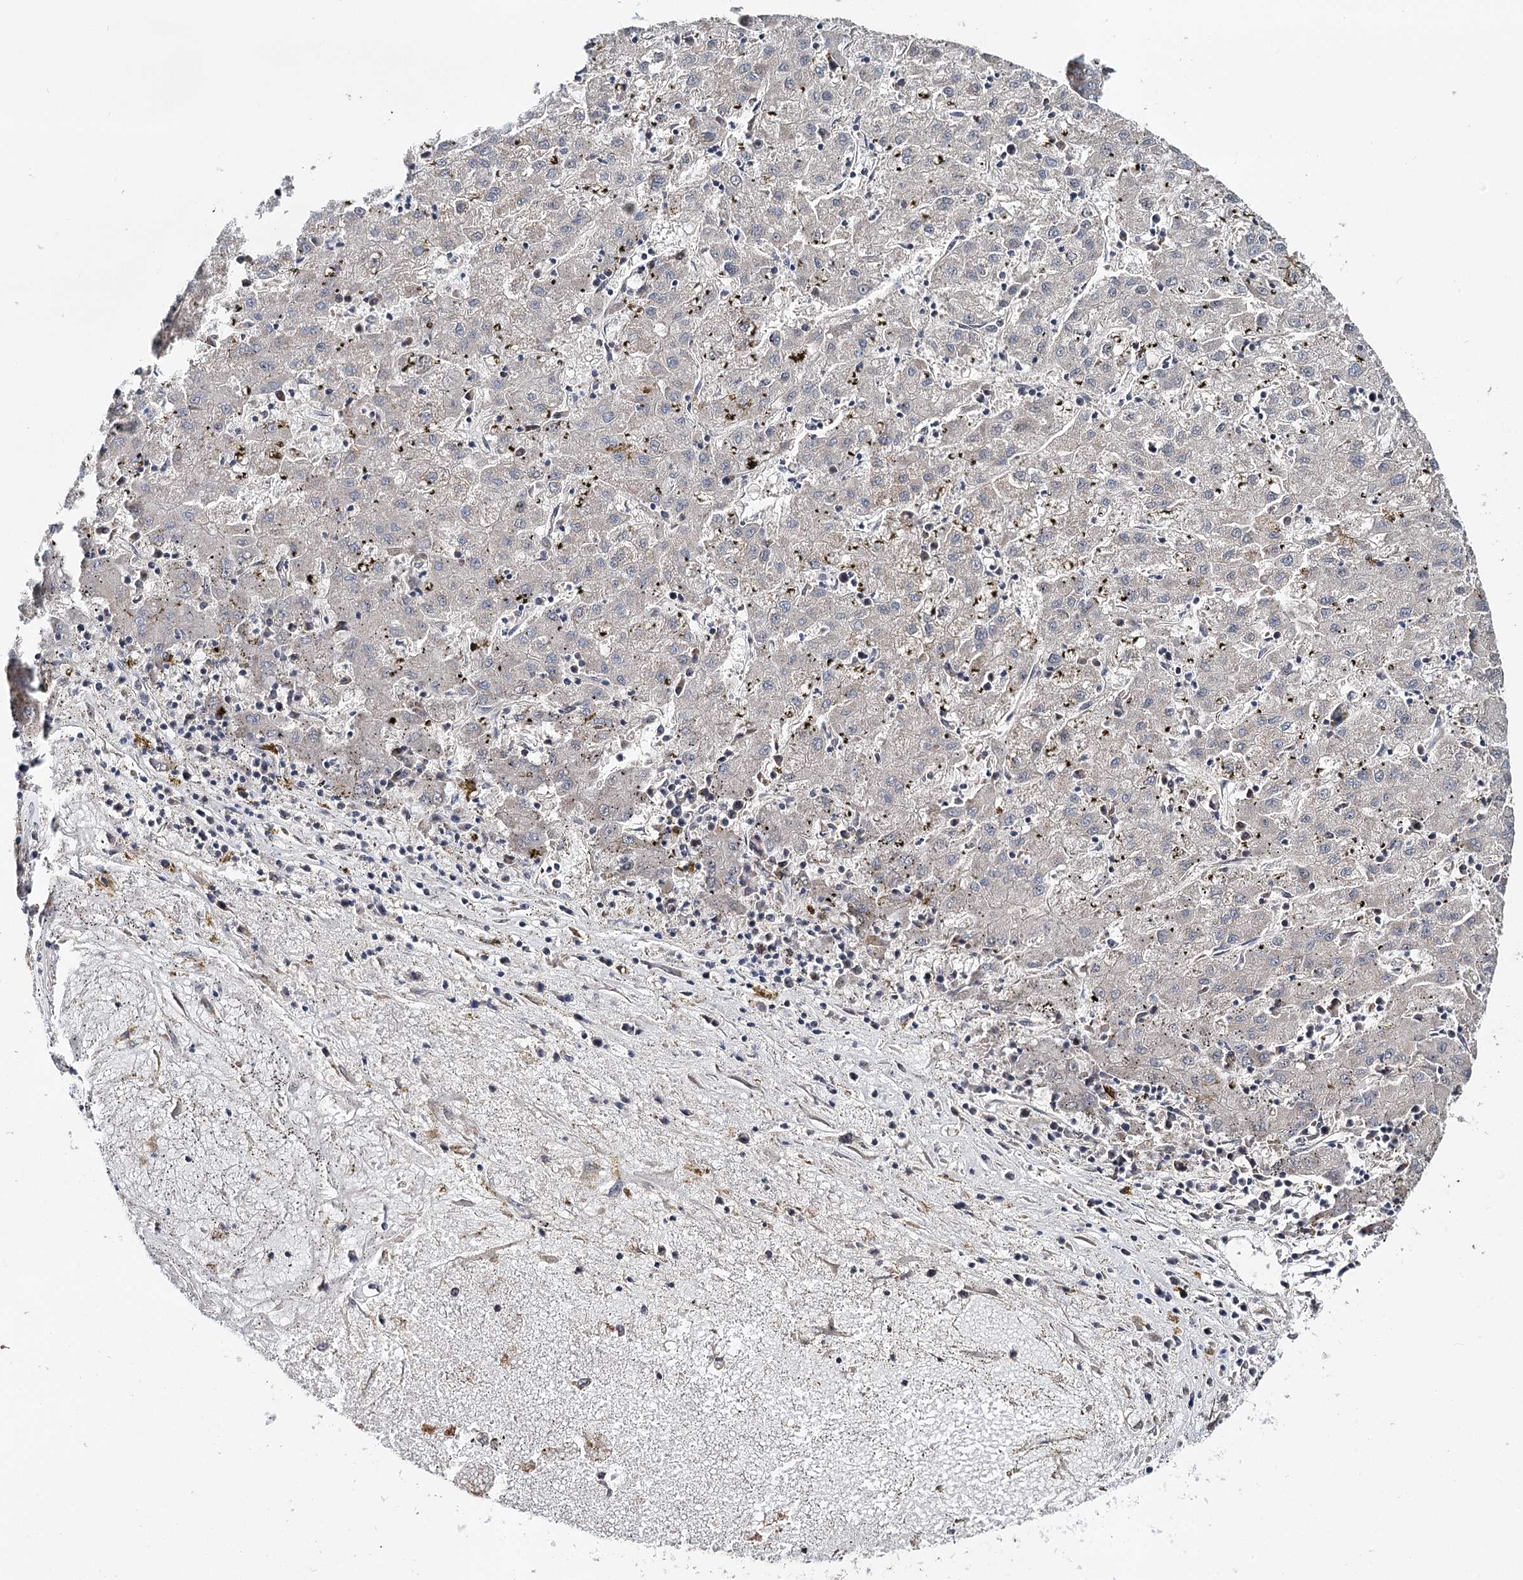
{"staining": {"intensity": "negative", "quantity": "none", "location": "none"}, "tissue": "liver cancer", "cell_type": "Tumor cells", "image_type": "cancer", "snomed": [{"axis": "morphology", "description": "Carcinoma, Hepatocellular, NOS"}, {"axis": "topography", "description": "Liver"}], "caption": "Tumor cells show no significant protein expression in liver cancer.", "gene": "NOPCHAP1", "patient": {"sex": "male", "age": 72}}